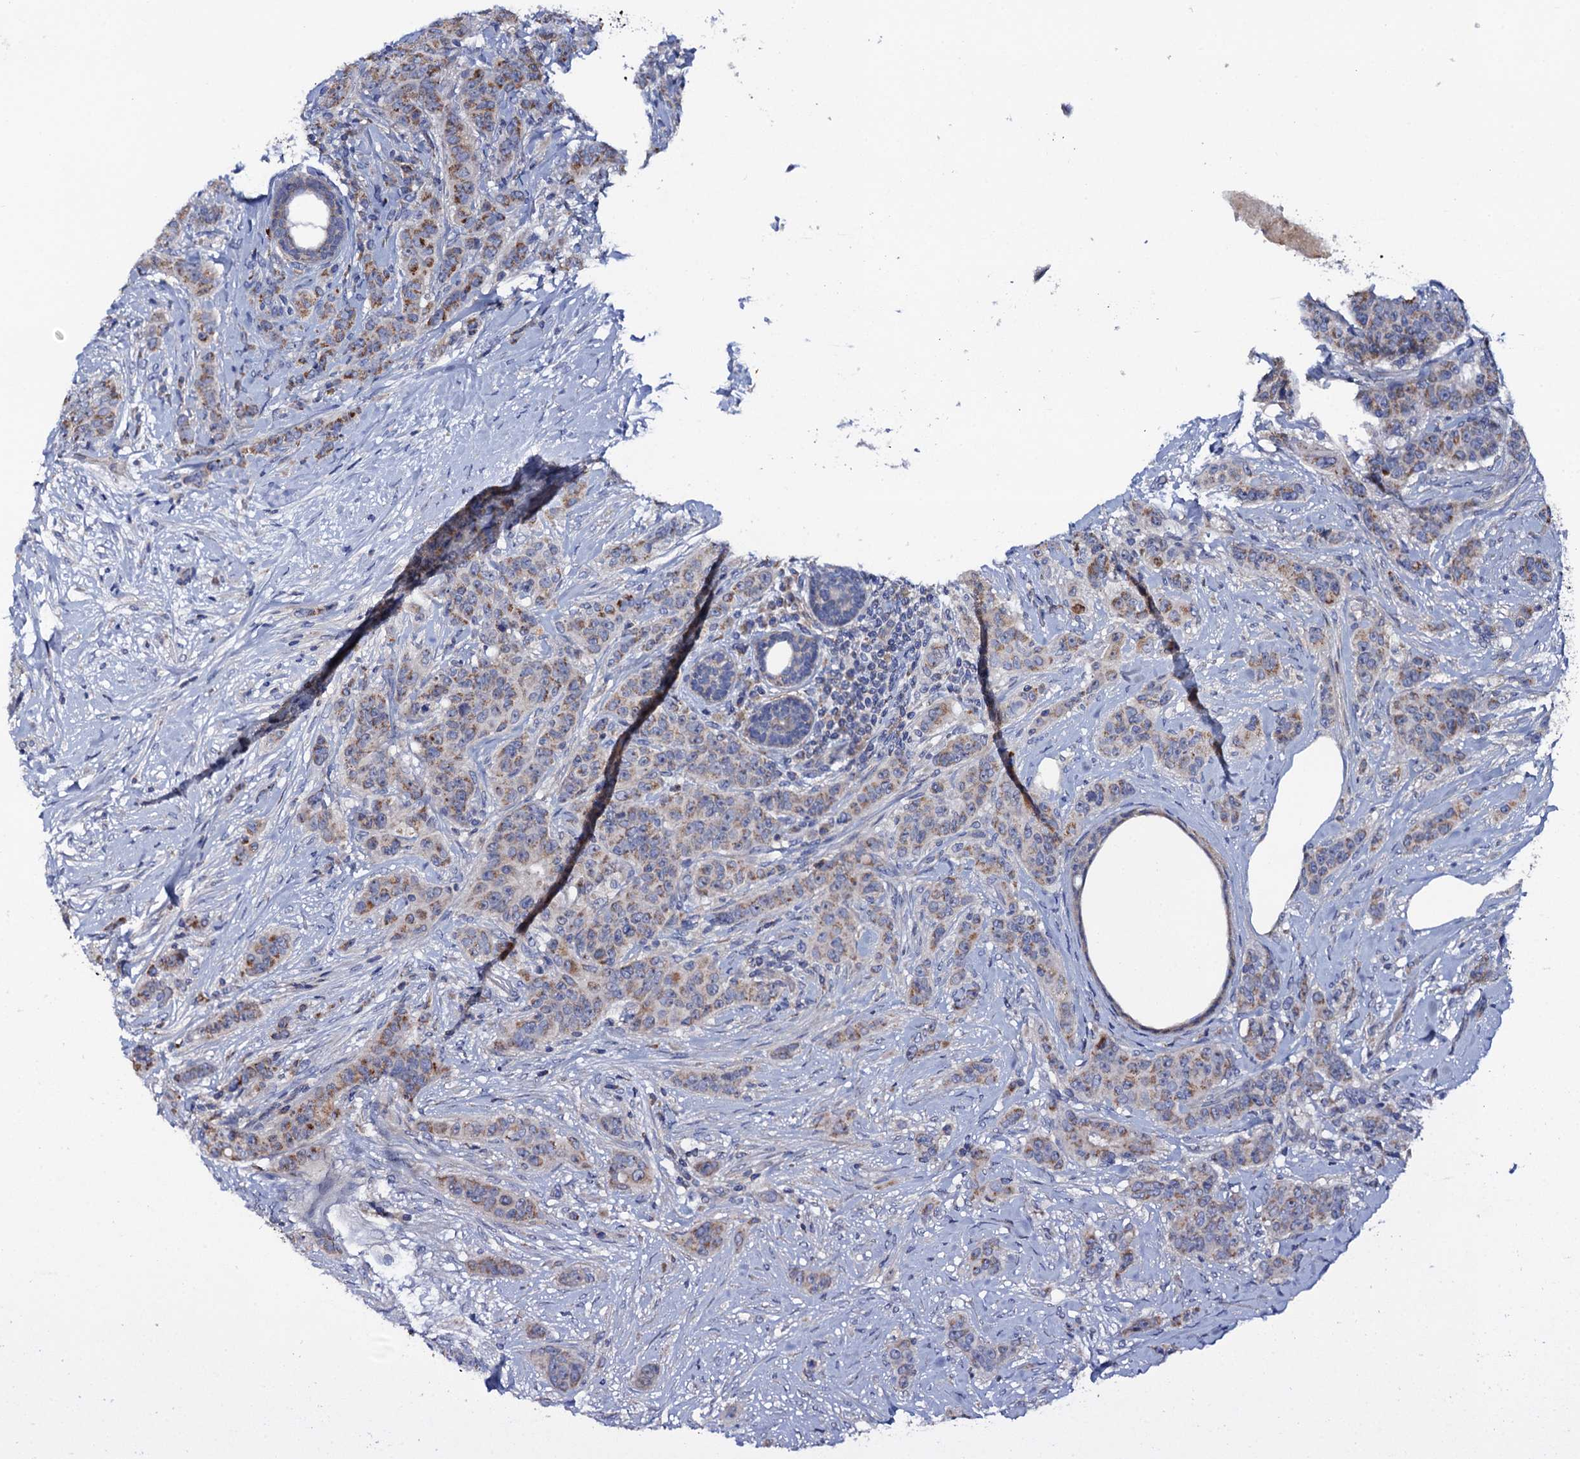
{"staining": {"intensity": "moderate", "quantity": "25%-75%", "location": "cytoplasmic/membranous"}, "tissue": "breast cancer", "cell_type": "Tumor cells", "image_type": "cancer", "snomed": [{"axis": "morphology", "description": "Duct carcinoma"}, {"axis": "topography", "description": "Breast"}], "caption": "Tumor cells show moderate cytoplasmic/membranous expression in about 25%-75% of cells in intraductal carcinoma (breast).", "gene": "MRPL48", "patient": {"sex": "female", "age": 40}}